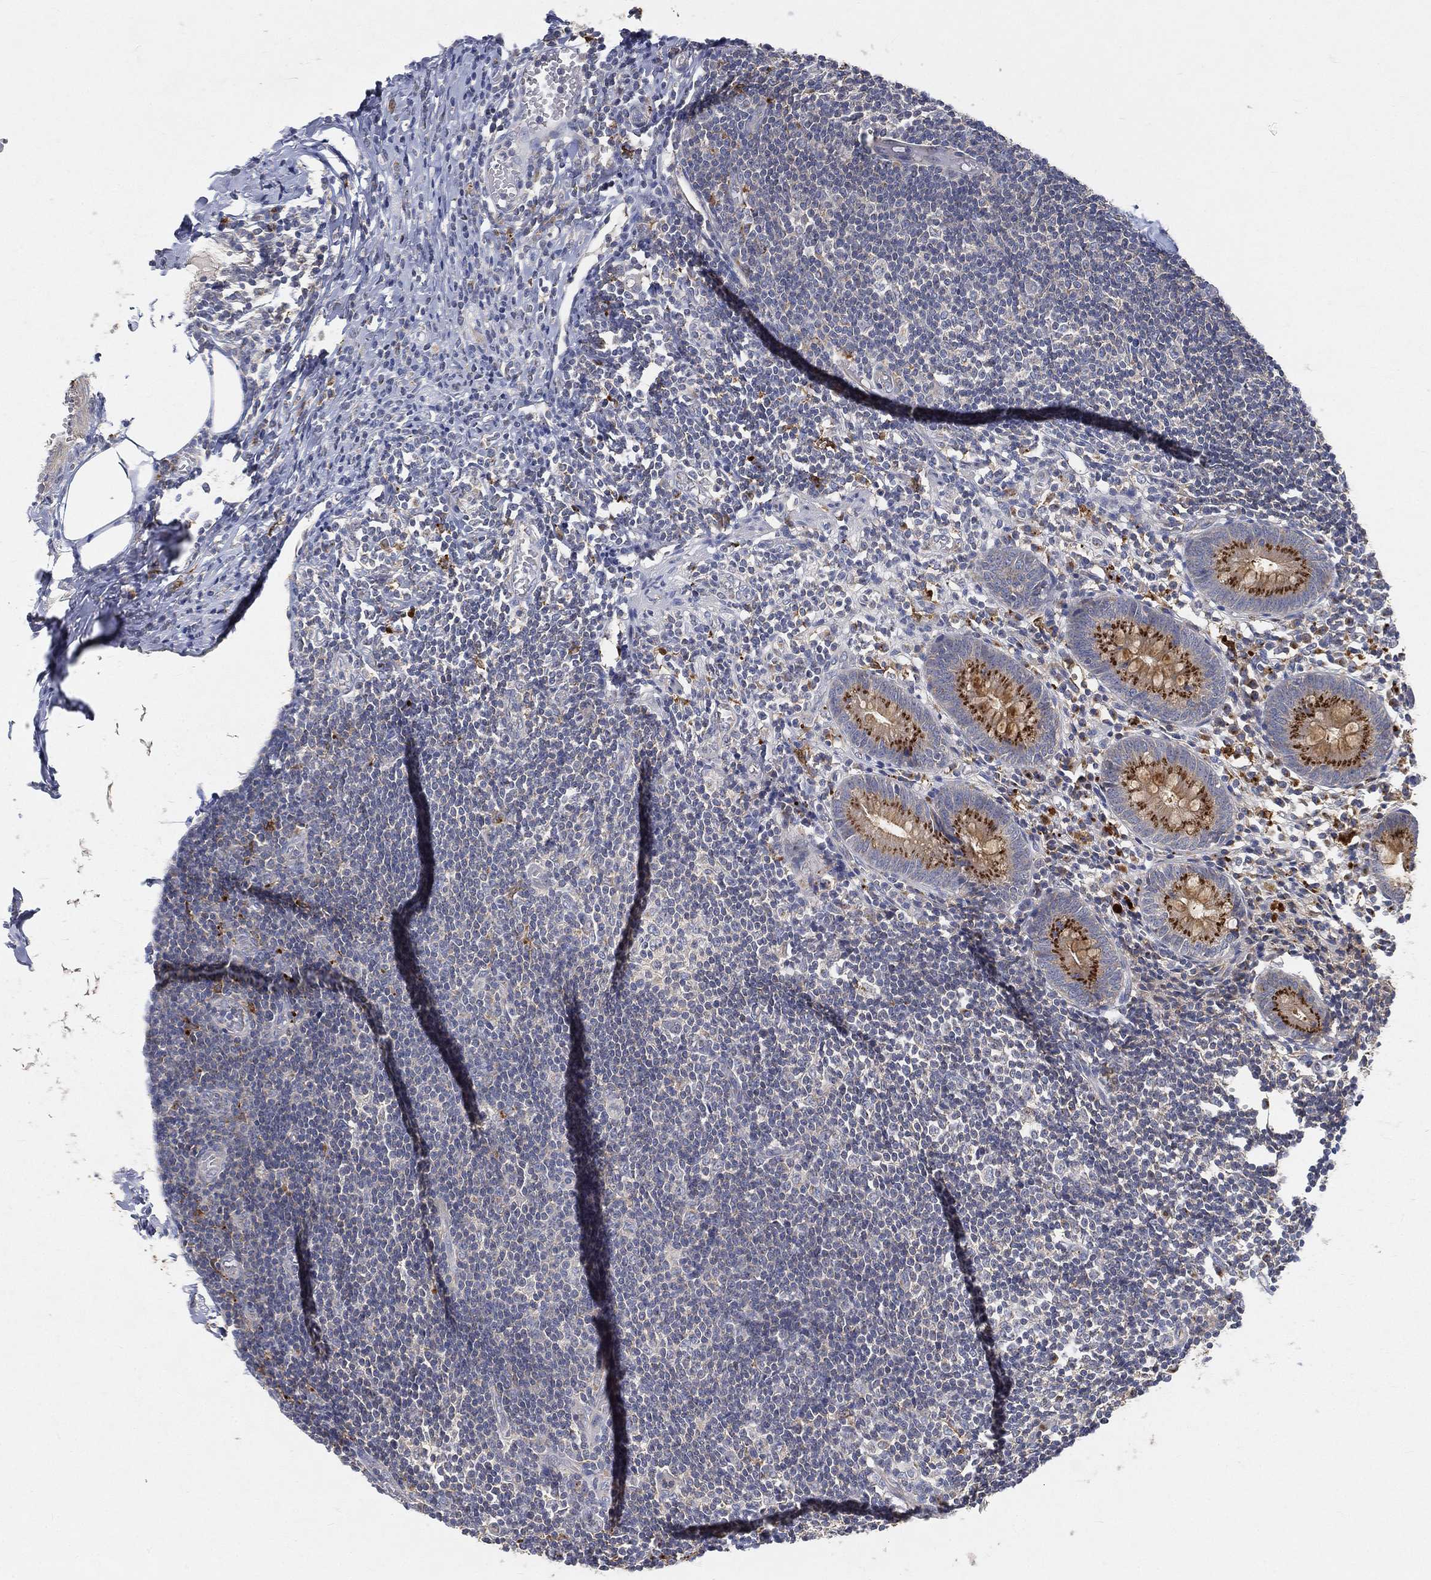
{"staining": {"intensity": "strong", "quantity": "25%-75%", "location": "cytoplasmic/membranous"}, "tissue": "appendix", "cell_type": "Glandular cells", "image_type": "normal", "snomed": [{"axis": "morphology", "description": "Normal tissue, NOS"}, {"axis": "topography", "description": "Appendix"}], "caption": "Human appendix stained with a brown dye reveals strong cytoplasmic/membranous positive staining in approximately 25%-75% of glandular cells.", "gene": "CTSL", "patient": {"sex": "female", "age": 40}}